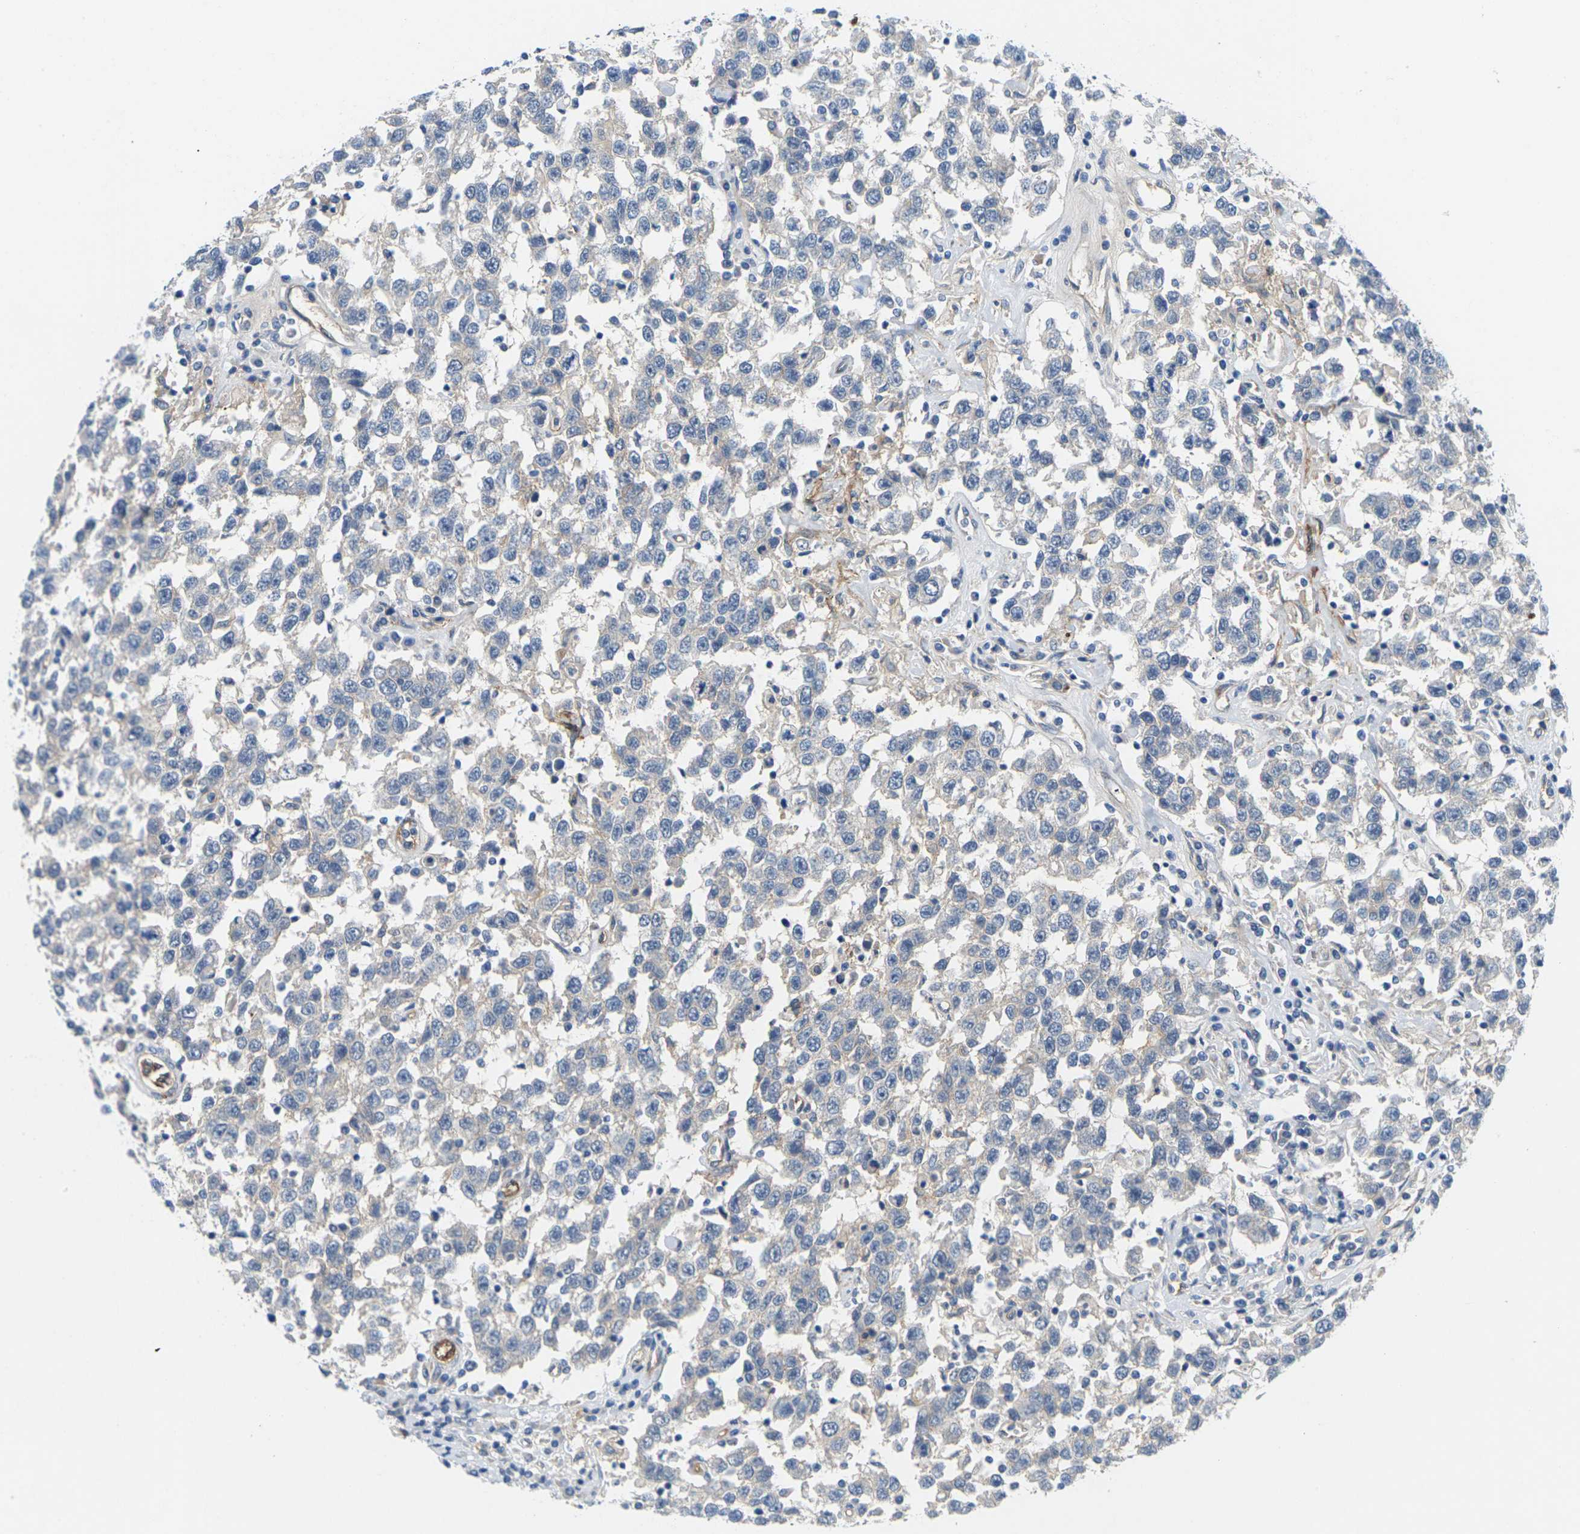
{"staining": {"intensity": "negative", "quantity": "none", "location": "none"}, "tissue": "testis cancer", "cell_type": "Tumor cells", "image_type": "cancer", "snomed": [{"axis": "morphology", "description": "Seminoma, NOS"}, {"axis": "topography", "description": "Testis"}], "caption": "Immunohistochemistry (IHC) photomicrograph of neoplastic tissue: human testis seminoma stained with DAB exhibits no significant protein staining in tumor cells.", "gene": "ITGA5", "patient": {"sex": "male", "age": 41}}